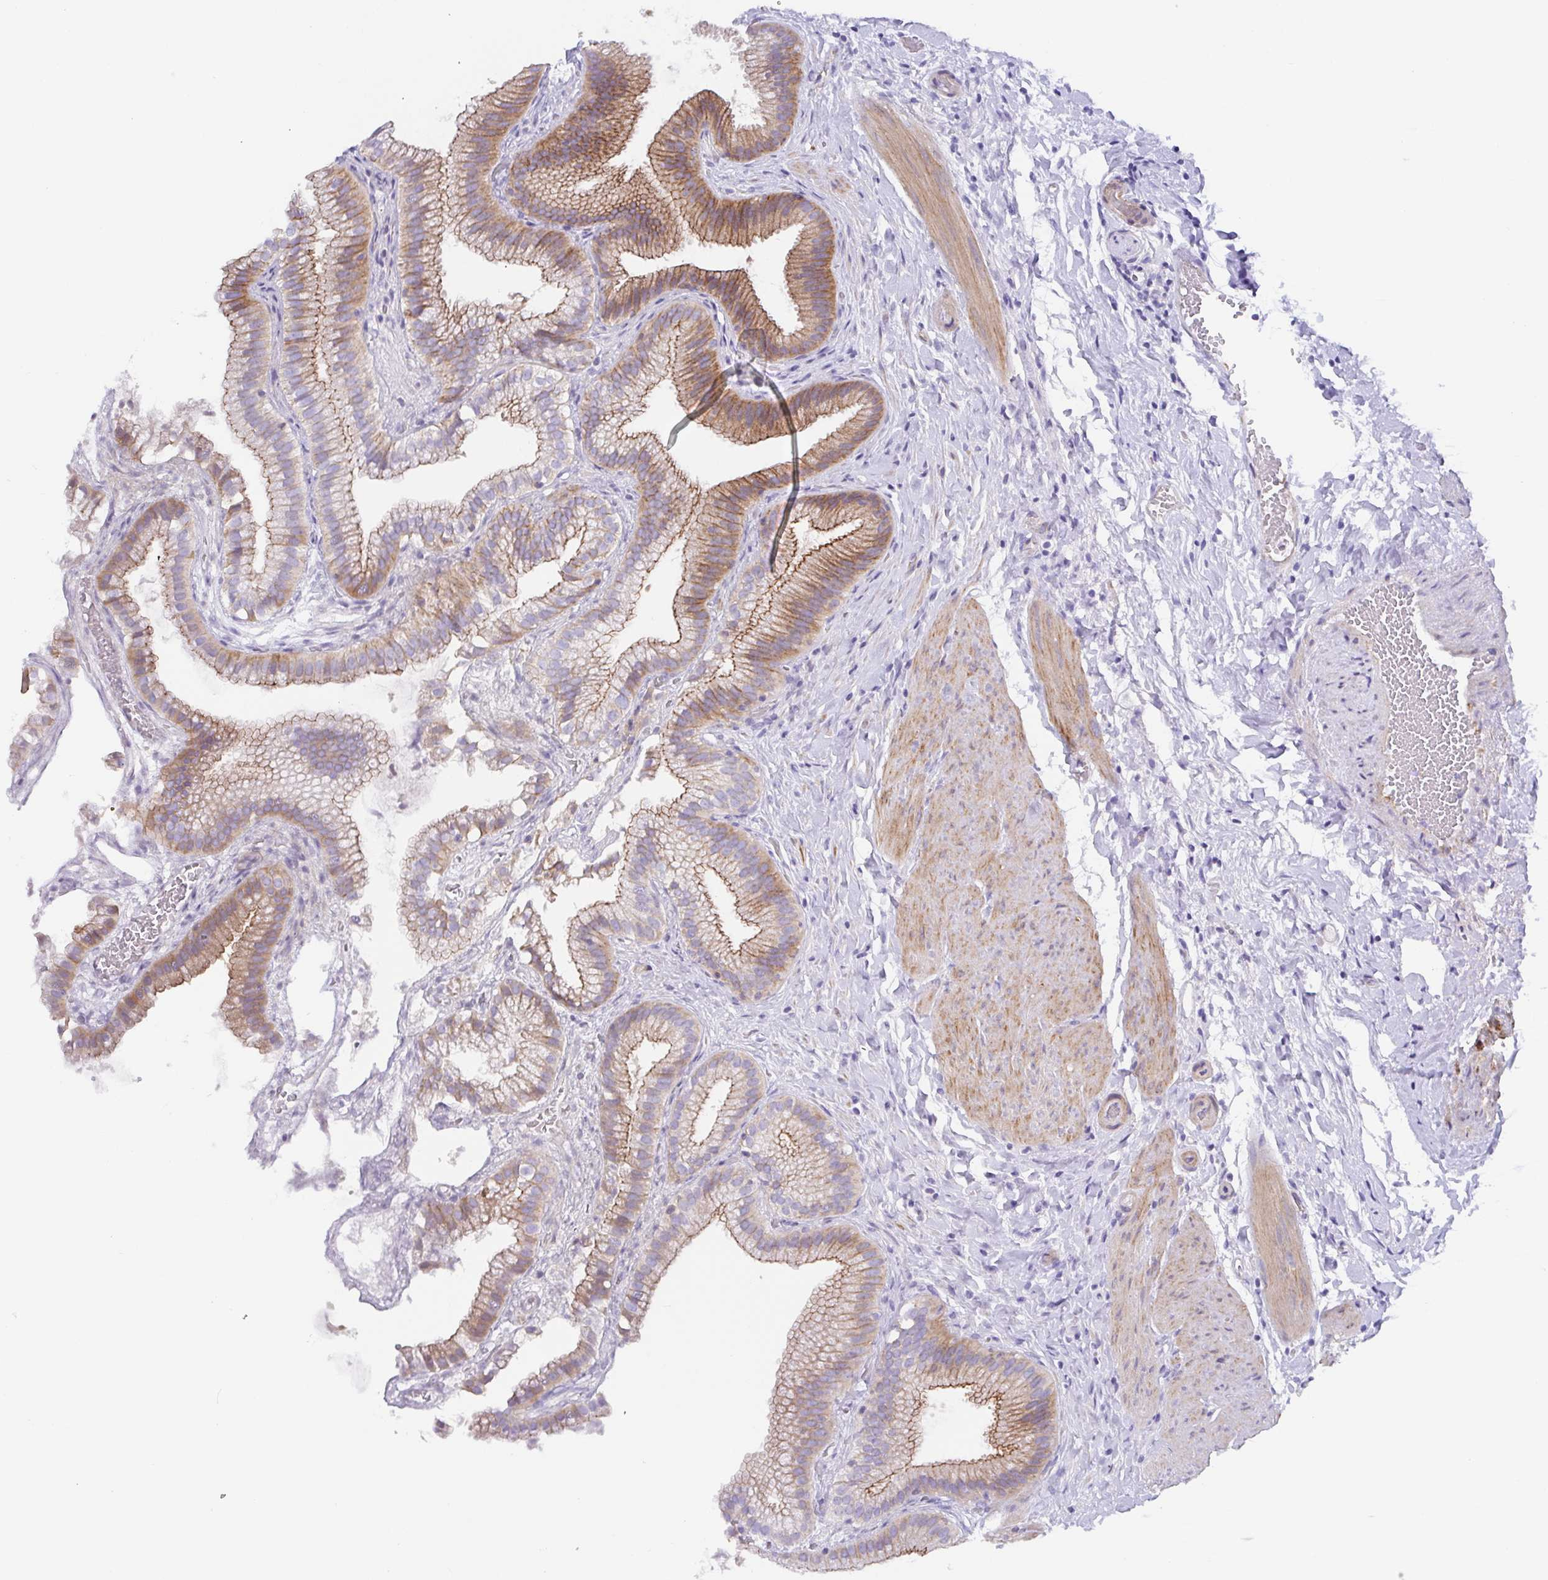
{"staining": {"intensity": "moderate", "quantity": "25%-75%", "location": "cytoplasmic/membranous"}, "tissue": "gallbladder", "cell_type": "Glandular cells", "image_type": "normal", "snomed": [{"axis": "morphology", "description": "Normal tissue, NOS"}, {"axis": "topography", "description": "Gallbladder"}], "caption": "A high-resolution histopathology image shows immunohistochemistry (IHC) staining of unremarkable gallbladder, which displays moderate cytoplasmic/membranous expression in about 25%-75% of glandular cells. (DAB (3,3'-diaminobenzidine) = brown stain, brightfield microscopy at high magnification).", "gene": "TRAM2", "patient": {"sex": "female", "age": 63}}